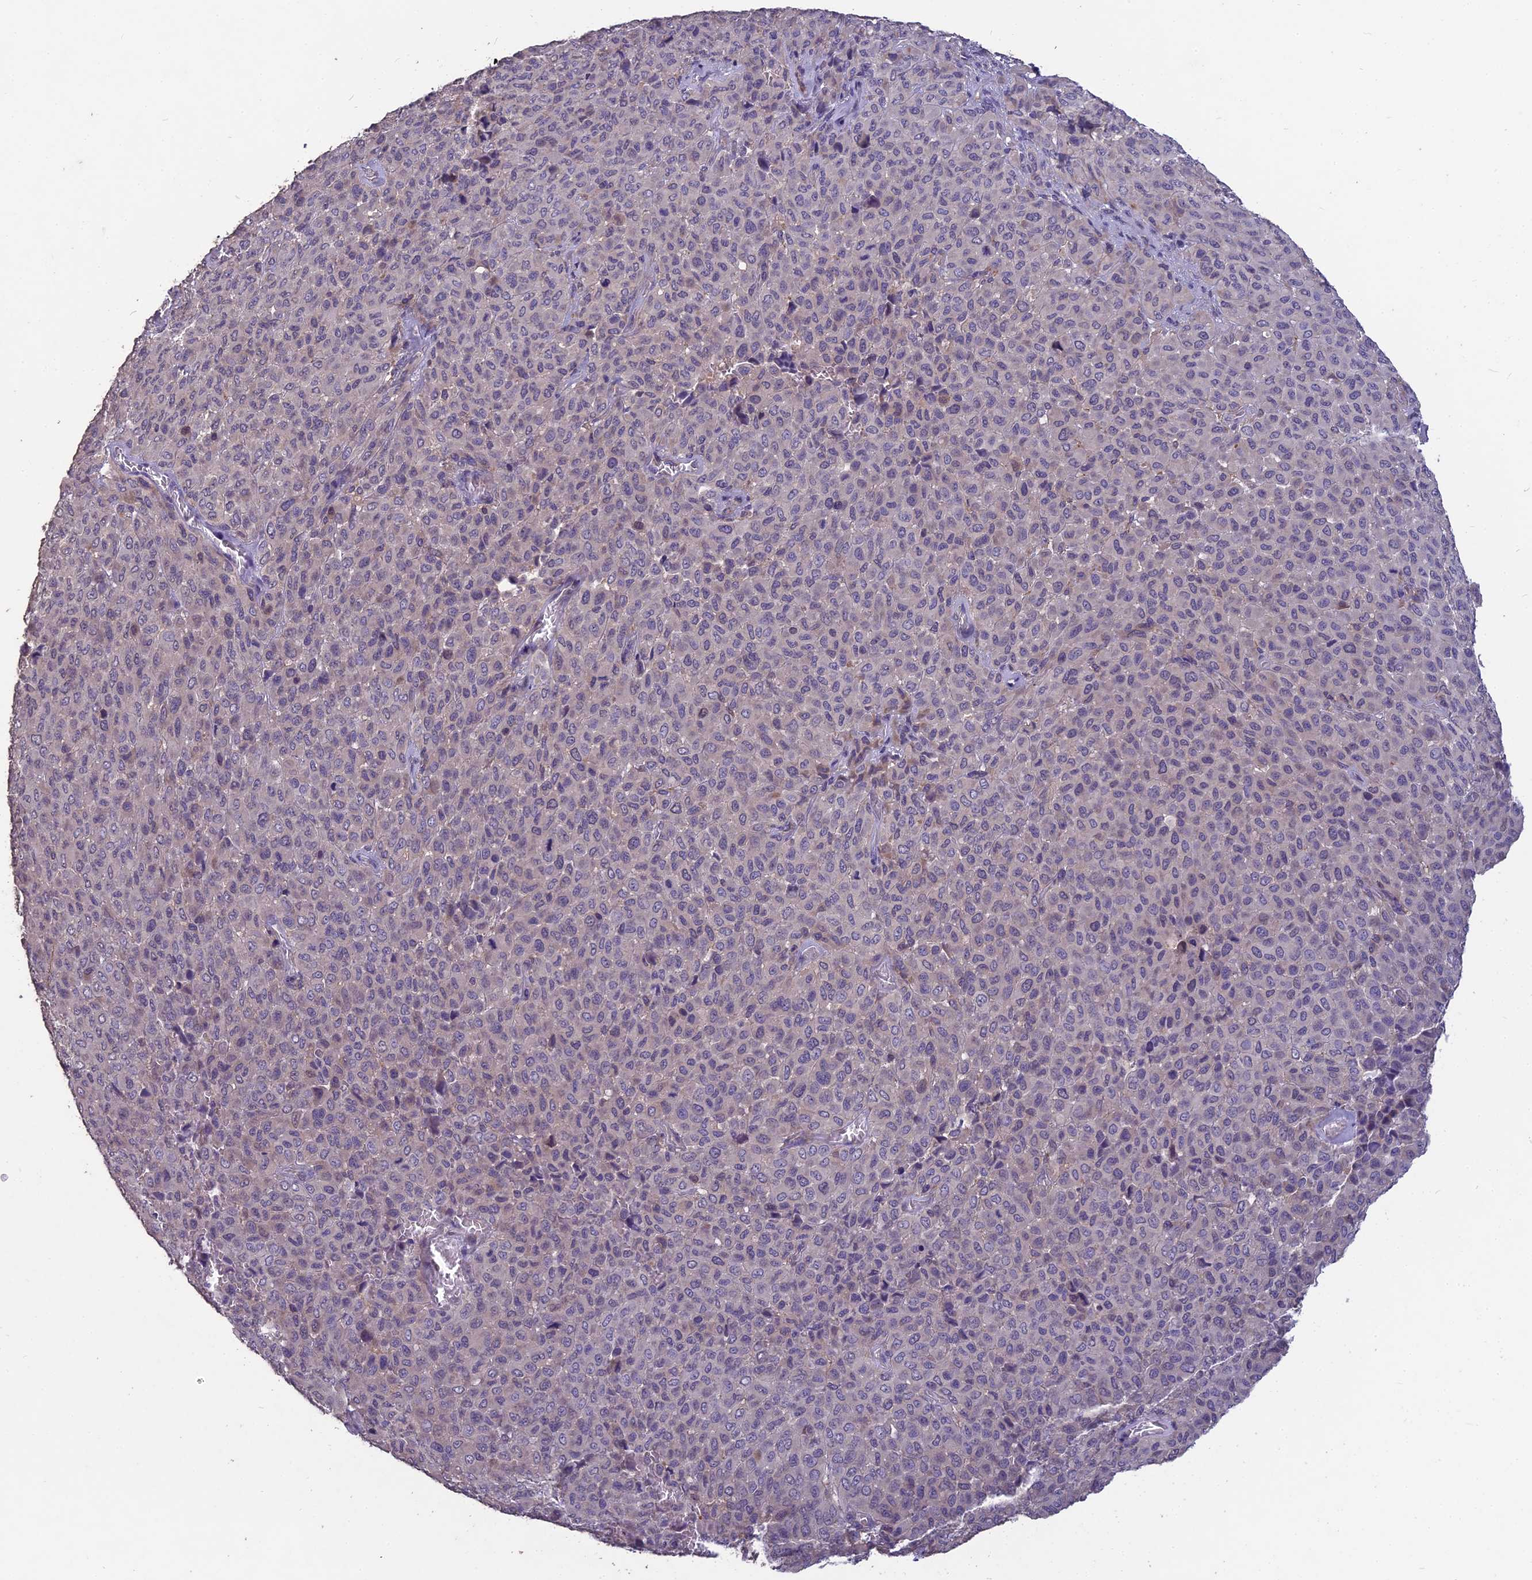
{"staining": {"intensity": "negative", "quantity": "none", "location": "none"}, "tissue": "melanoma", "cell_type": "Tumor cells", "image_type": "cancer", "snomed": [{"axis": "morphology", "description": "Malignant melanoma, Metastatic site"}, {"axis": "topography", "description": "Skin"}], "caption": "IHC of melanoma displays no staining in tumor cells.", "gene": "CEACAM16", "patient": {"sex": "female", "age": 81}}